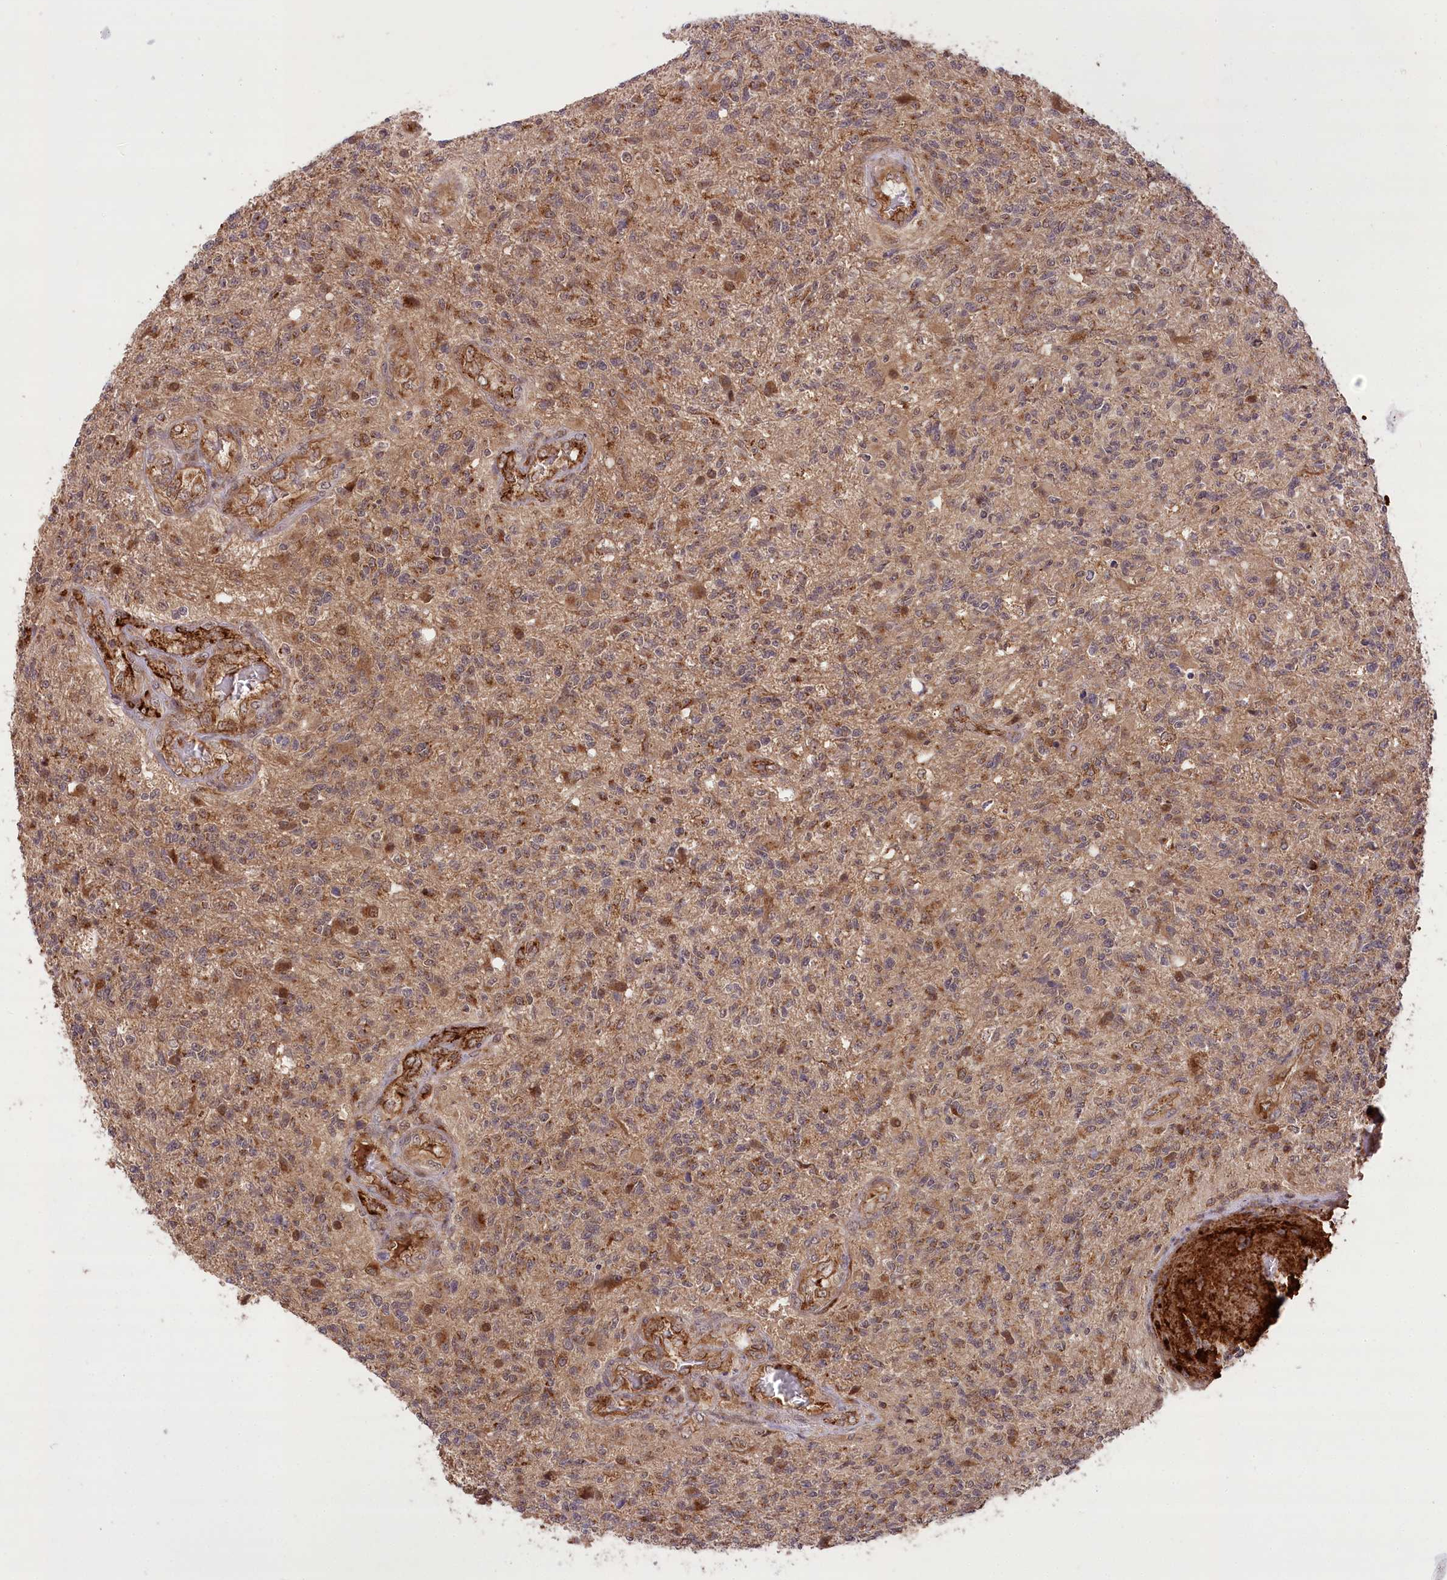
{"staining": {"intensity": "moderate", "quantity": "25%-75%", "location": "cytoplasmic/membranous"}, "tissue": "glioma", "cell_type": "Tumor cells", "image_type": "cancer", "snomed": [{"axis": "morphology", "description": "Glioma, malignant, High grade"}, {"axis": "topography", "description": "Brain"}], "caption": "The photomicrograph displays a brown stain indicating the presence of a protein in the cytoplasmic/membranous of tumor cells in malignant glioma (high-grade).", "gene": "CARD19", "patient": {"sex": "male", "age": 56}}